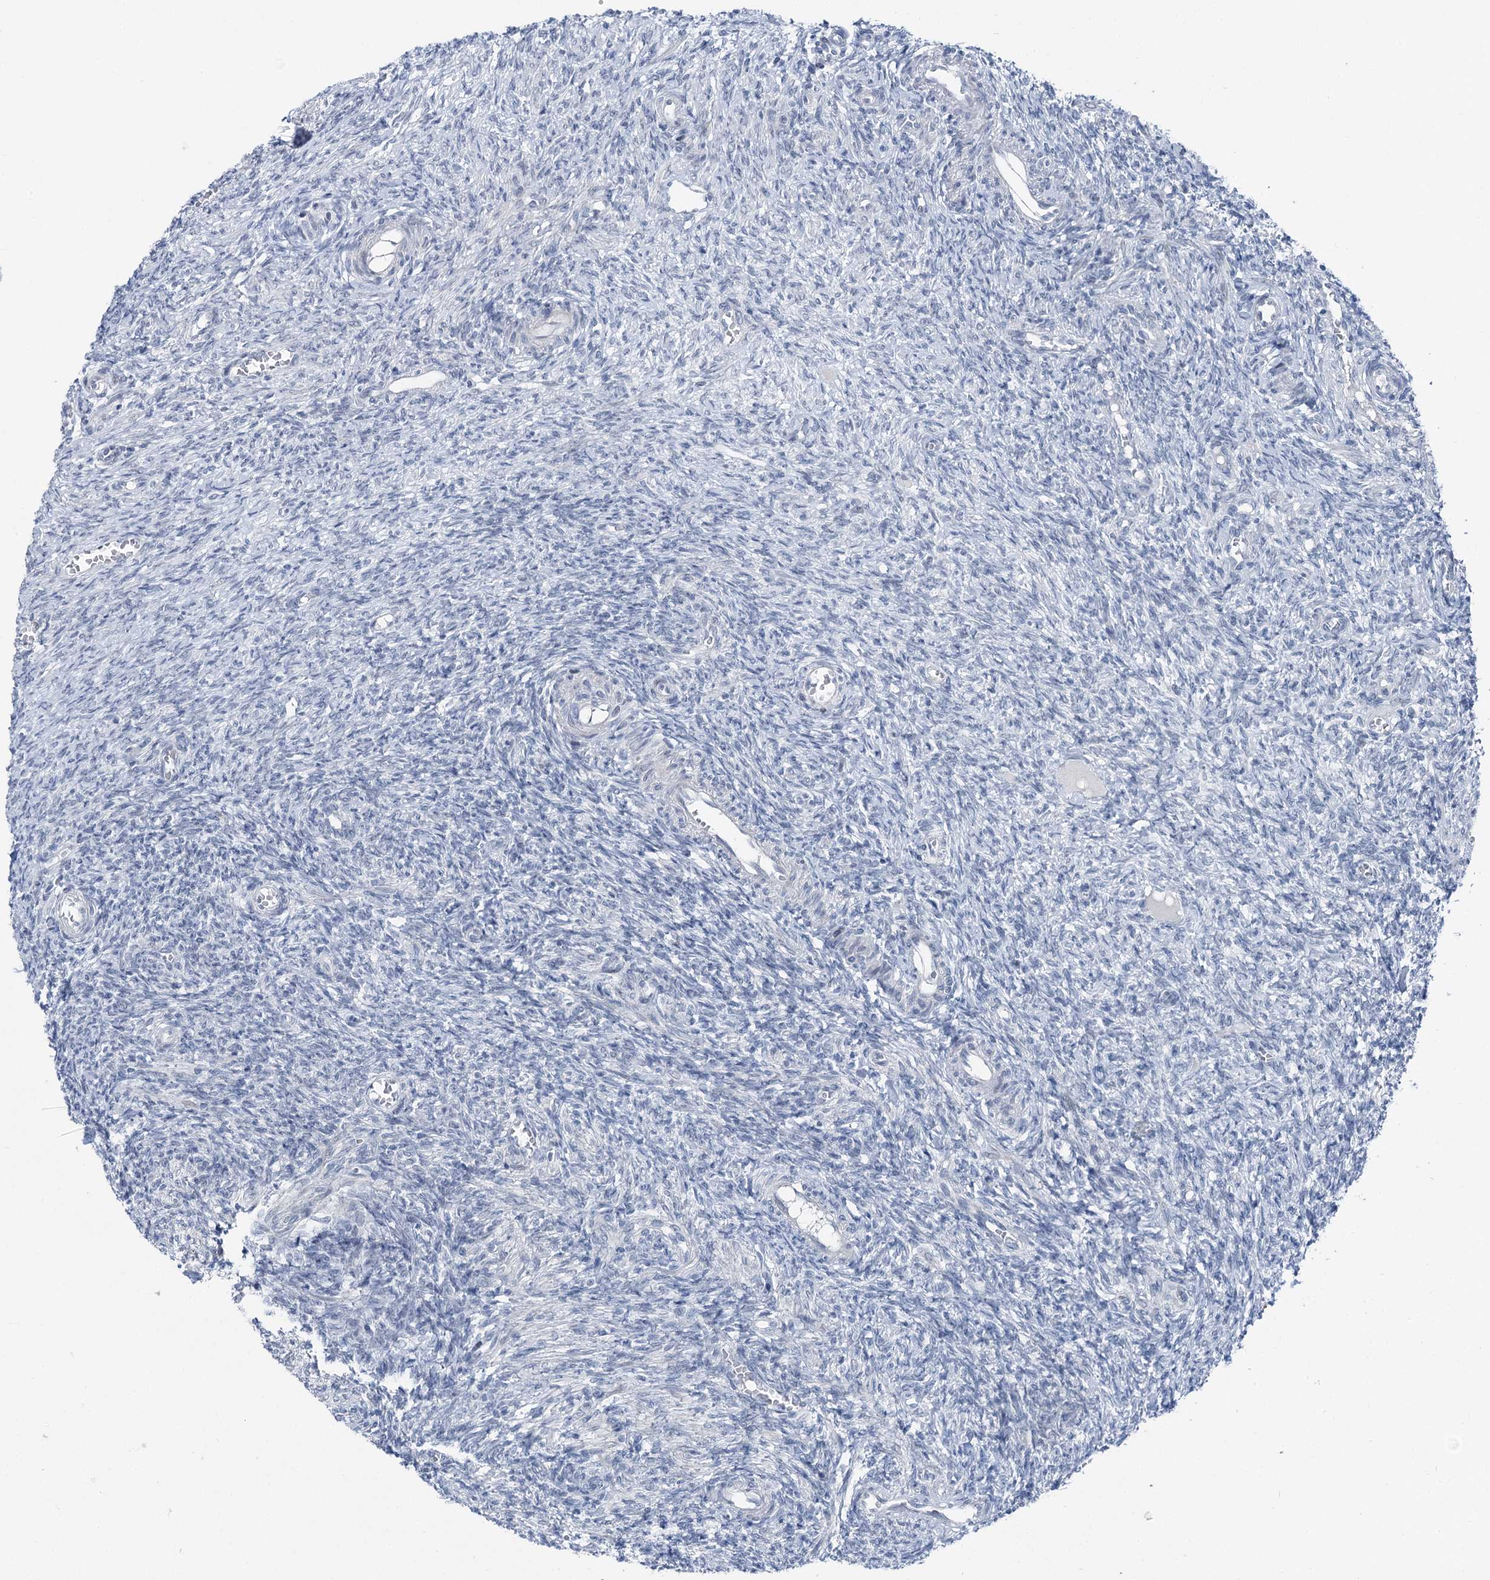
{"staining": {"intensity": "negative", "quantity": "none", "location": "none"}, "tissue": "ovary", "cell_type": "Ovarian stroma cells", "image_type": "normal", "snomed": [{"axis": "morphology", "description": "Normal tissue, NOS"}, {"axis": "topography", "description": "Ovary"}], "caption": "IHC image of unremarkable ovary: ovary stained with DAB (3,3'-diaminobenzidine) shows no significant protein positivity in ovarian stroma cells. Nuclei are stained in blue.", "gene": "STEEP1", "patient": {"sex": "female", "age": 27}}